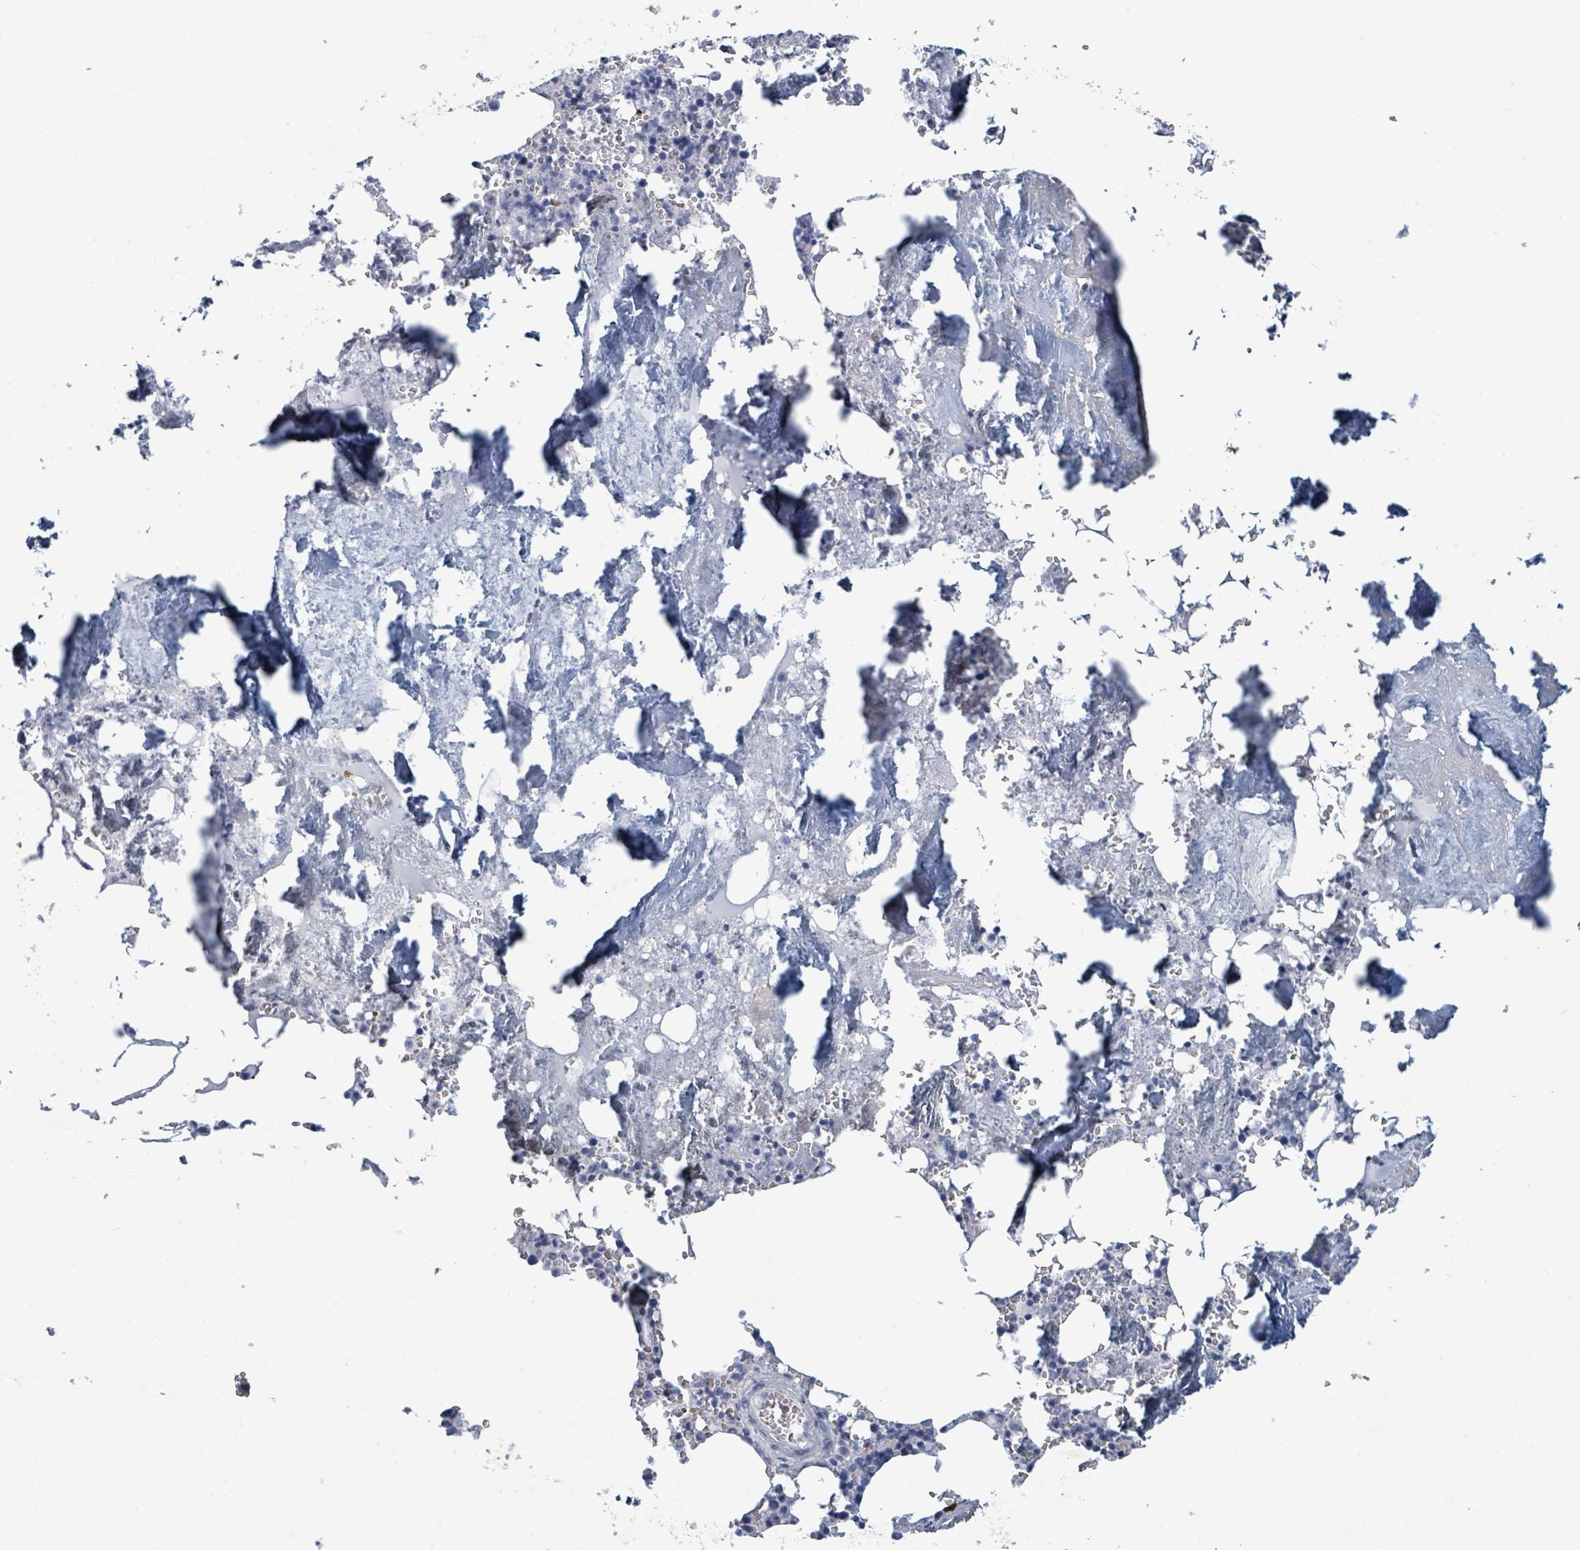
{"staining": {"intensity": "strong", "quantity": "<25%", "location": "cytoplasmic/membranous"}, "tissue": "bone marrow", "cell_type": "Hematopoietic cells", "image_type": "normal", "snomed": [{"axis": "morphology", "description": "Normal tissue, NOS"}, {"axis": "topography", "description": "Bone marrow"}], "caption": "This is a micrograph of immunohistochemistry (IHC) staining of benign bone marrow, which shows strong positivity in the cytoplasmic/membranous of hematopoietic cells.", "gene": "VPS13D", "patient": {"sex": "male", "age": 54}}